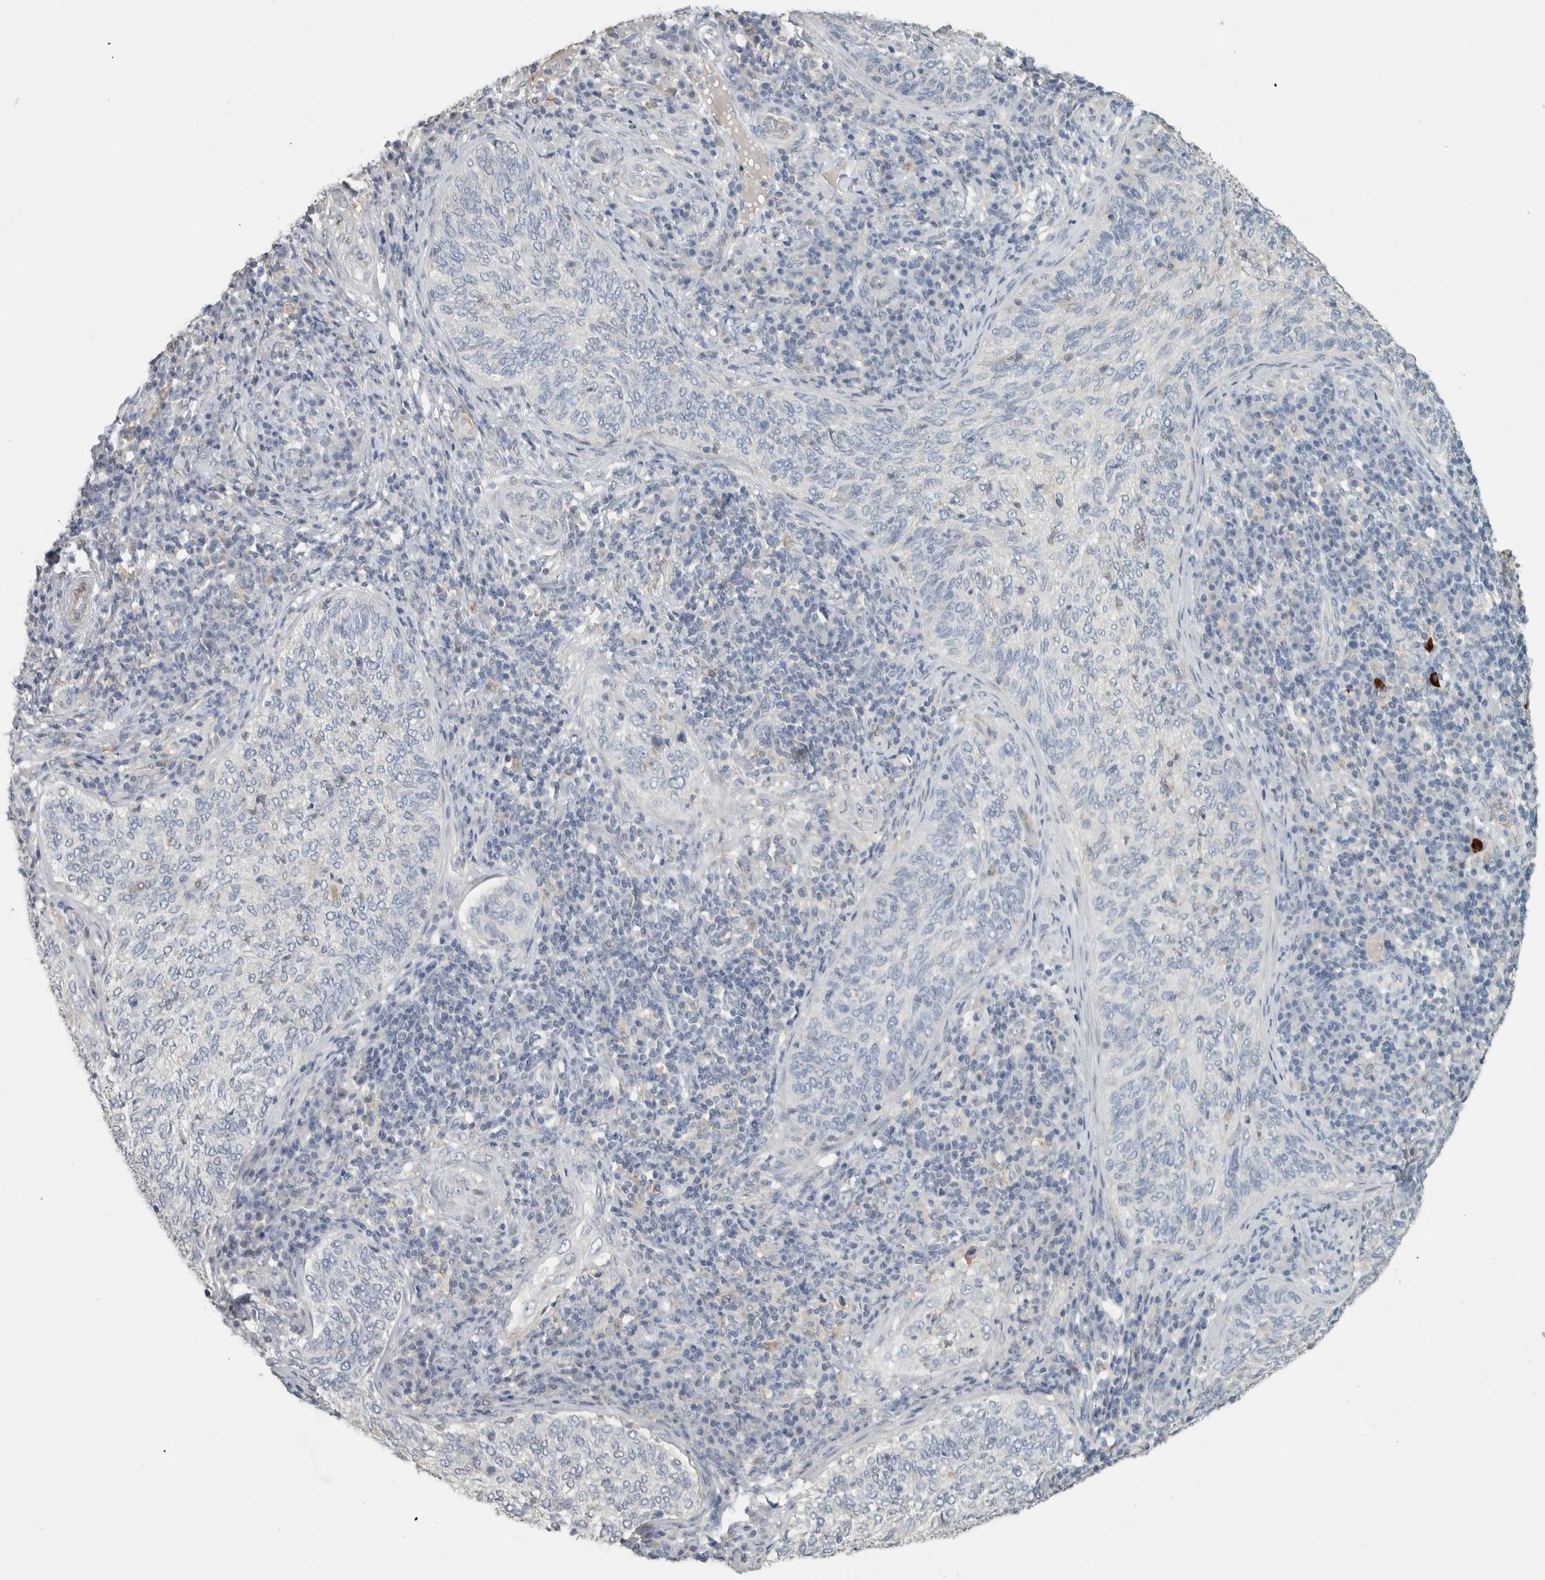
{"staining": {"intensity": "negative", "quantity": "none", "location": "none"}, "tissue": "cervical cancer", "cell_type": "Tumor cells", "image_type": "cancer", "snomed": [{"axis": "morphology", "description": "Squamous cell carcinoma, NOS"}, {"axis": "topography", "description": "Cervix"}], "caption": "The immunohistochemistry photomicrograph has no significant expression in tumor cells of cervical cancer (squamous cell carcinoma) tissue. (Brightfield microscopy of DAB immunohistochemistry at high magnification).", "gene": "SCIN", "patient": {"sex": "female", "age": 30}}